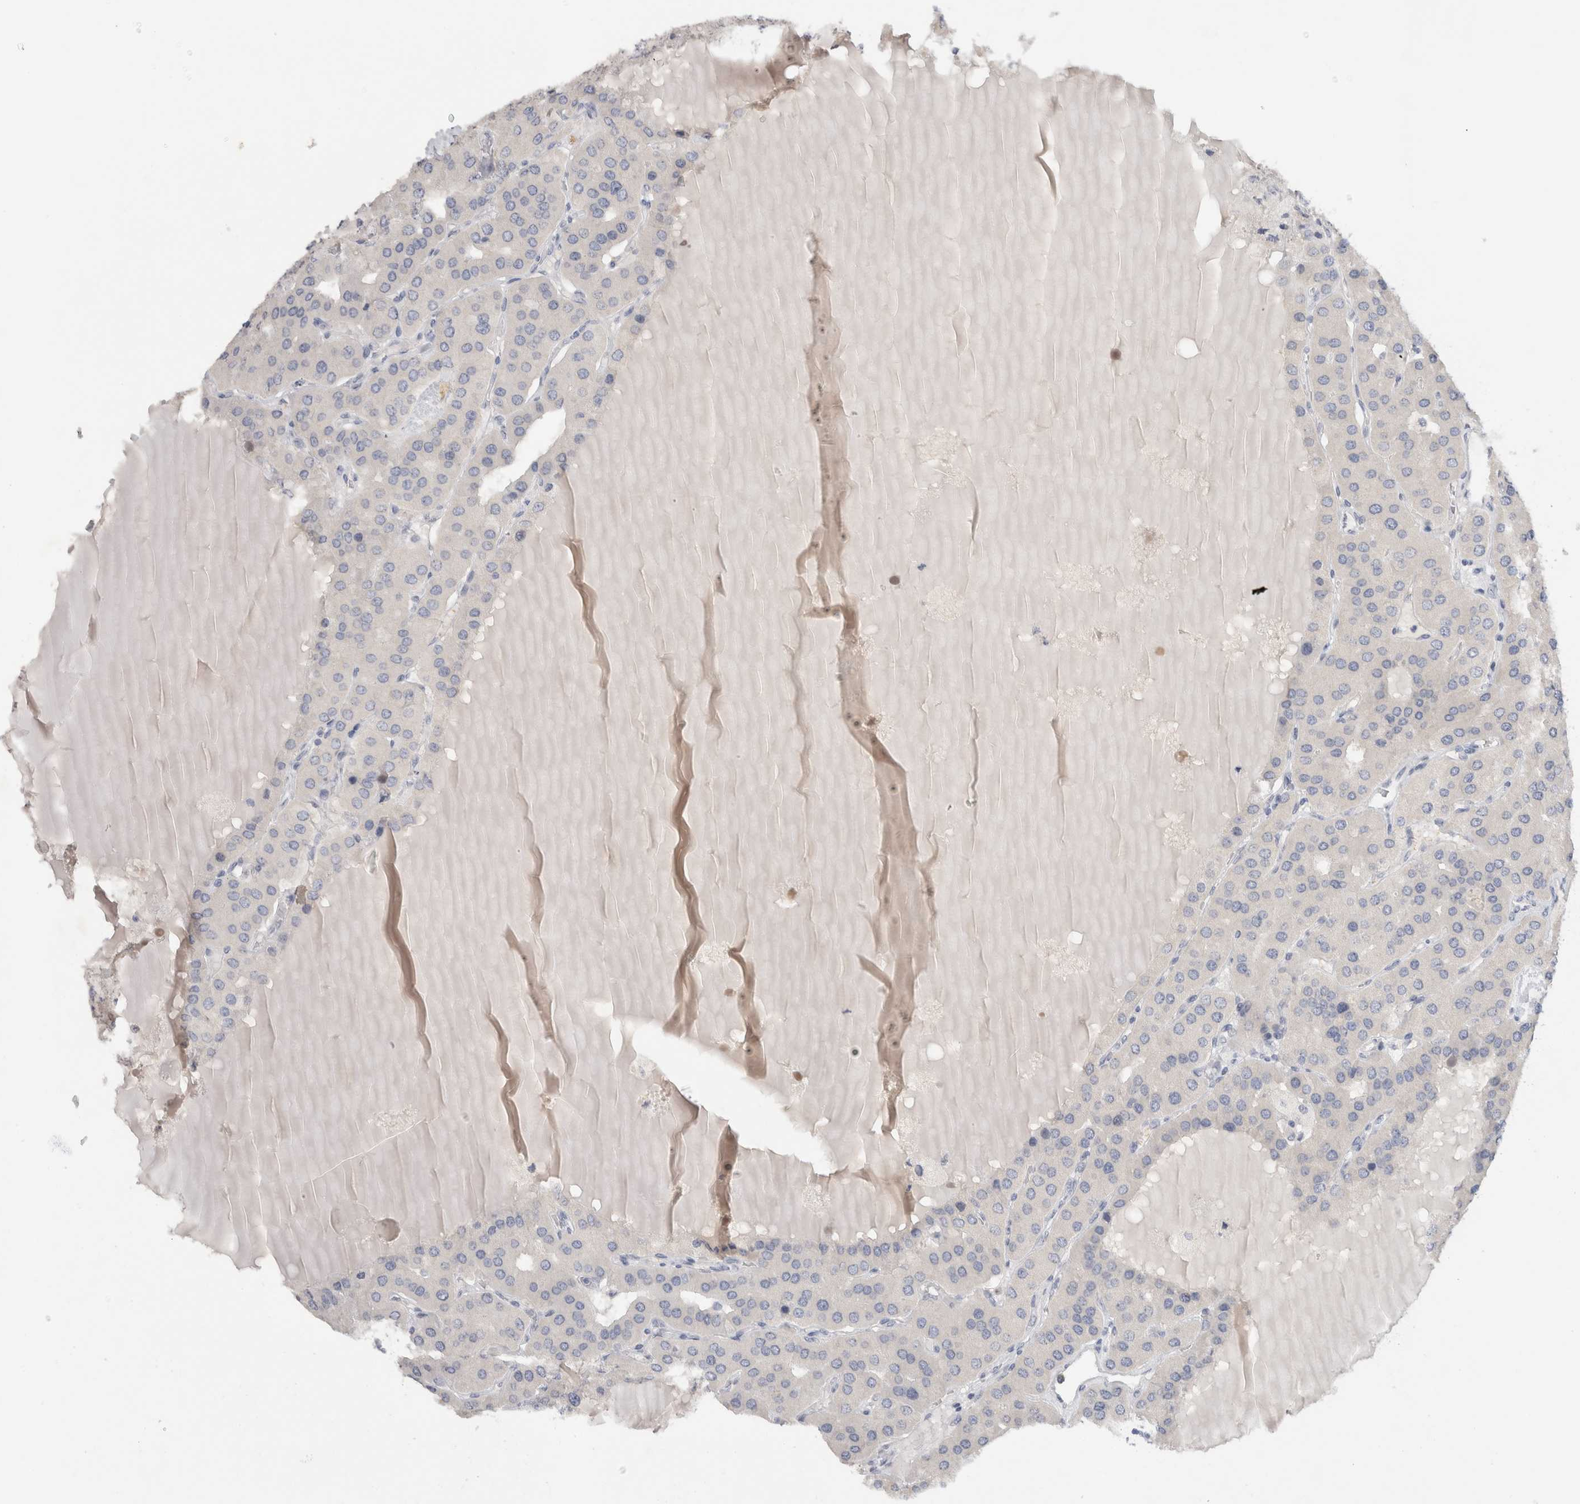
{"staining": {"intensity": "negative", "quantity": "none", "location": "none"}, "tissue": "parathyroid gland", "cell_type": "Glandular cells", "image_type": "normal", "snomed": [{"axis": "morphology", "description": "Normal tissue, NOS"}, {"axis": "morphology", "description": "Adenoma, NOS"}, {"axis": "topography", "description": "Parathyroid gland"}], "caption": "Immunohistochemical staining of unremarkable parathyroid gland reveals no significant expression in glandular cells.", "gene": "TONSL", "patient": {"sex": "female", "age": 86}}